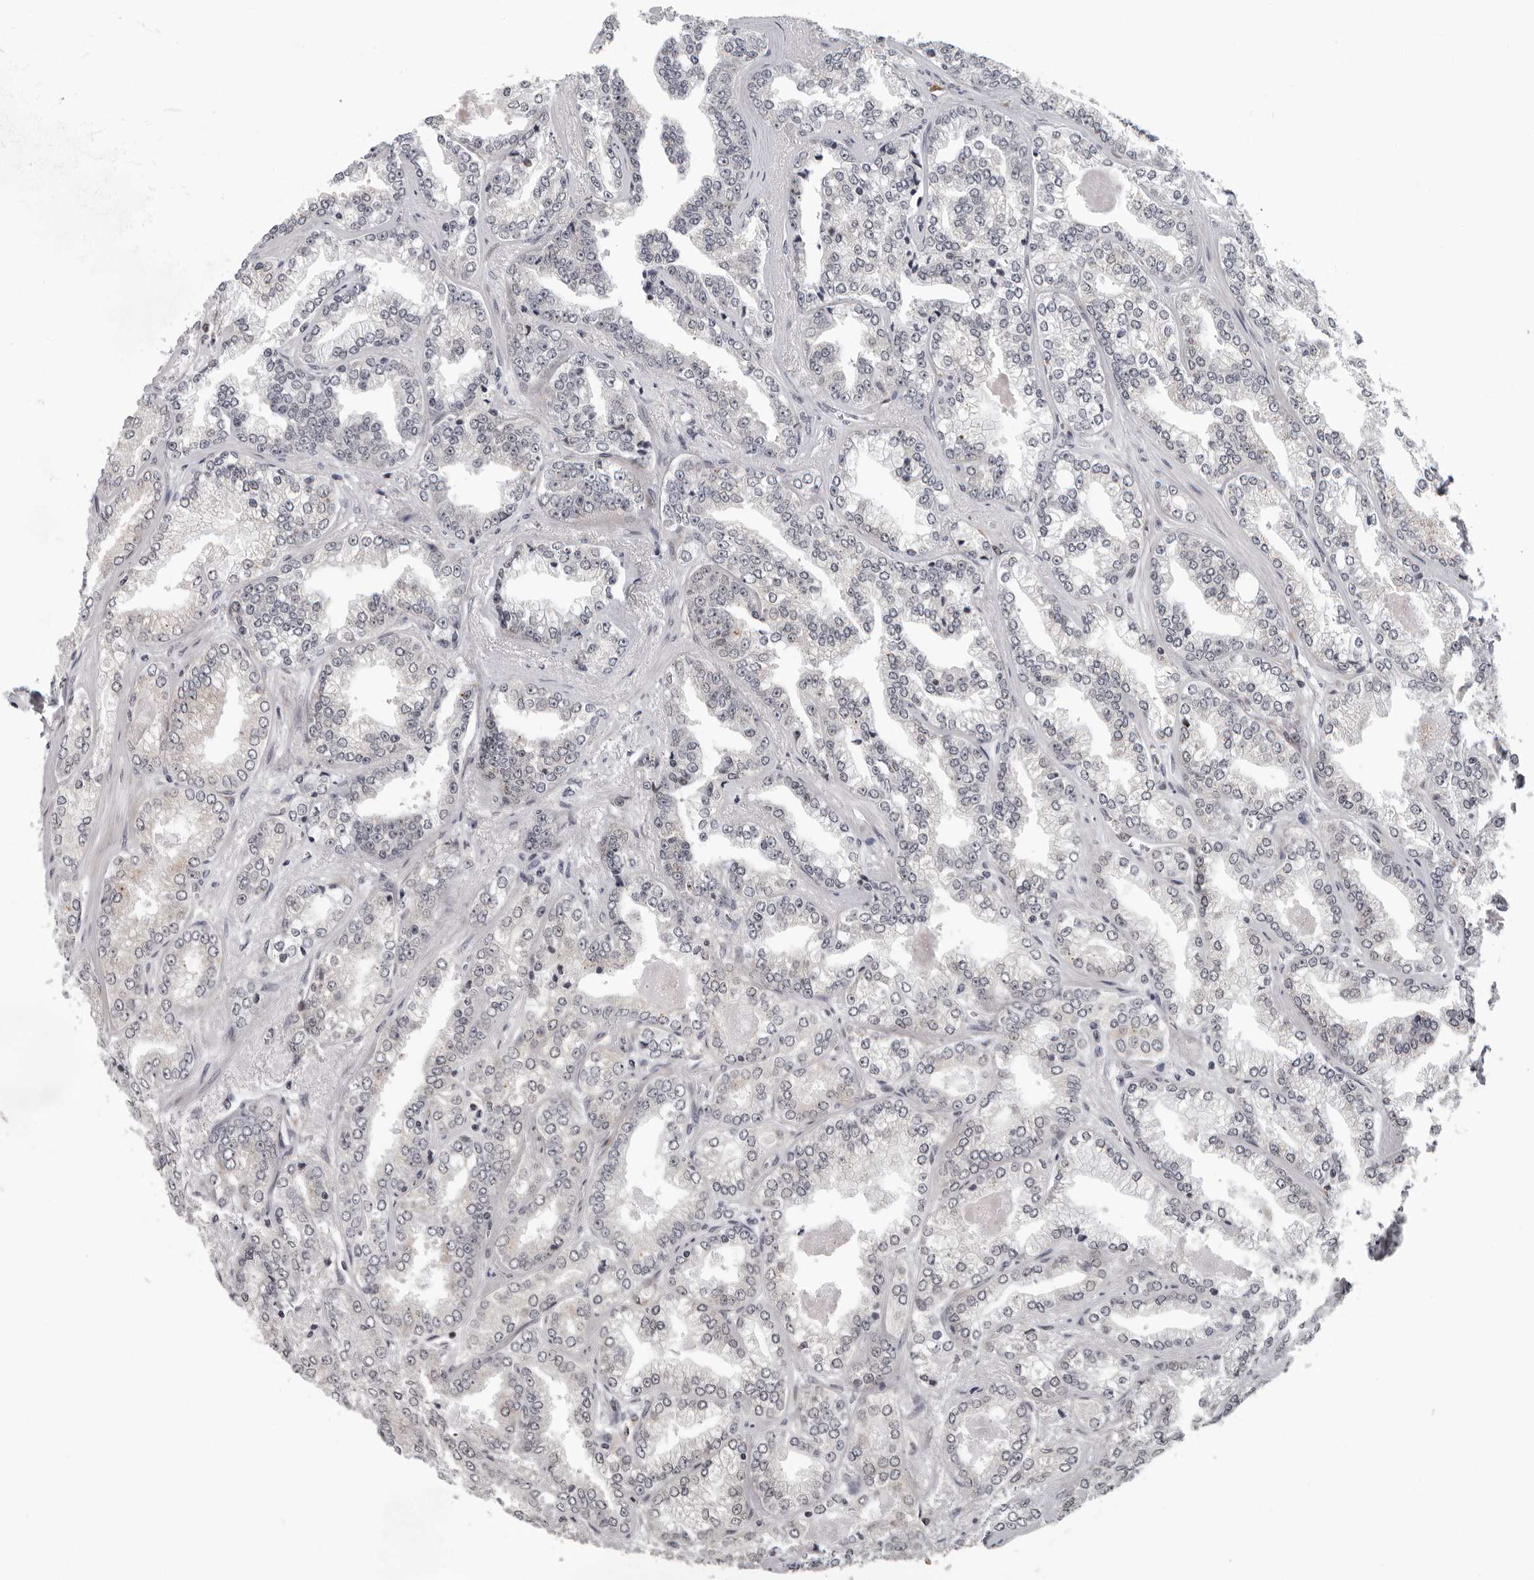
{"staining": {"intensity": "negative", "quantity": "none", "location": "none"}, "tissue": "prostate cancer", "cell_type": "Tumor cells", "image_type": "cancer", "snomed": [{"axis": "morphology", "description": "Adenocarcinoma, High grade"}, {"axis": "topography", "description": "Prostate"}], "caption": "A high-resolution micrograph shows immunohistochemistry staining of prostate adenocarcinoma (high-grade), which displays no significant expression in tumor cells.", "gene": "PIP4K2C", "patient": {"sex": "male", "age": 71}}